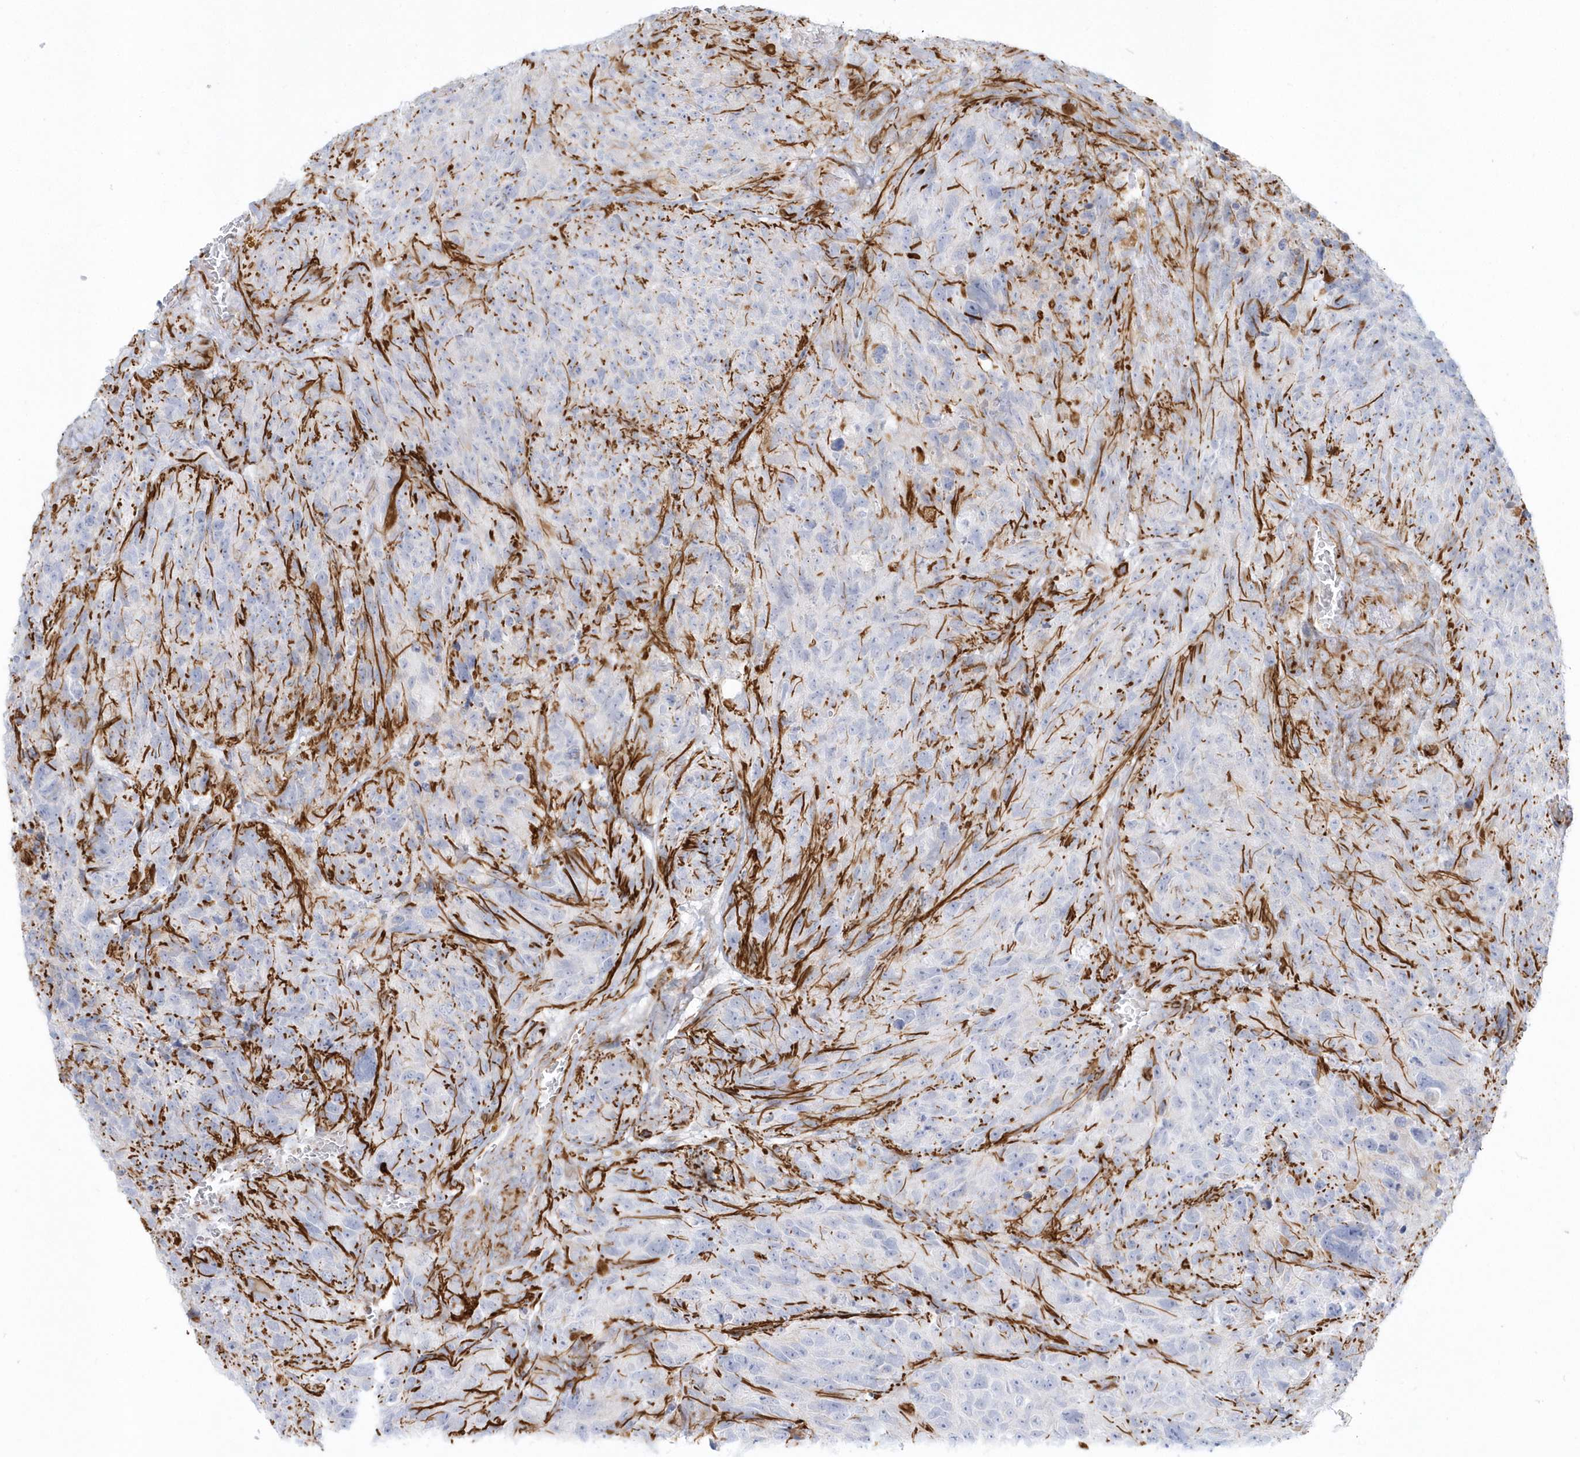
{"staining": {"intensity": "negative", "quantity": "none", "location": "none"}, "tissue": "glioma", "cell_type": "Tumor cells", "image_type": "cancer", "snomed": [{"axis": "morphology", "description": "Glioma, malignant, High grade"}, {"axis": "topography", "description": "Brain"}], "caption": "This is an IHC histopathology image of malignant glioma (high-grade). There is no expression in tumor cells.", "gene": "PPIL6", "patient": {"sex": "male", "age": 69}}